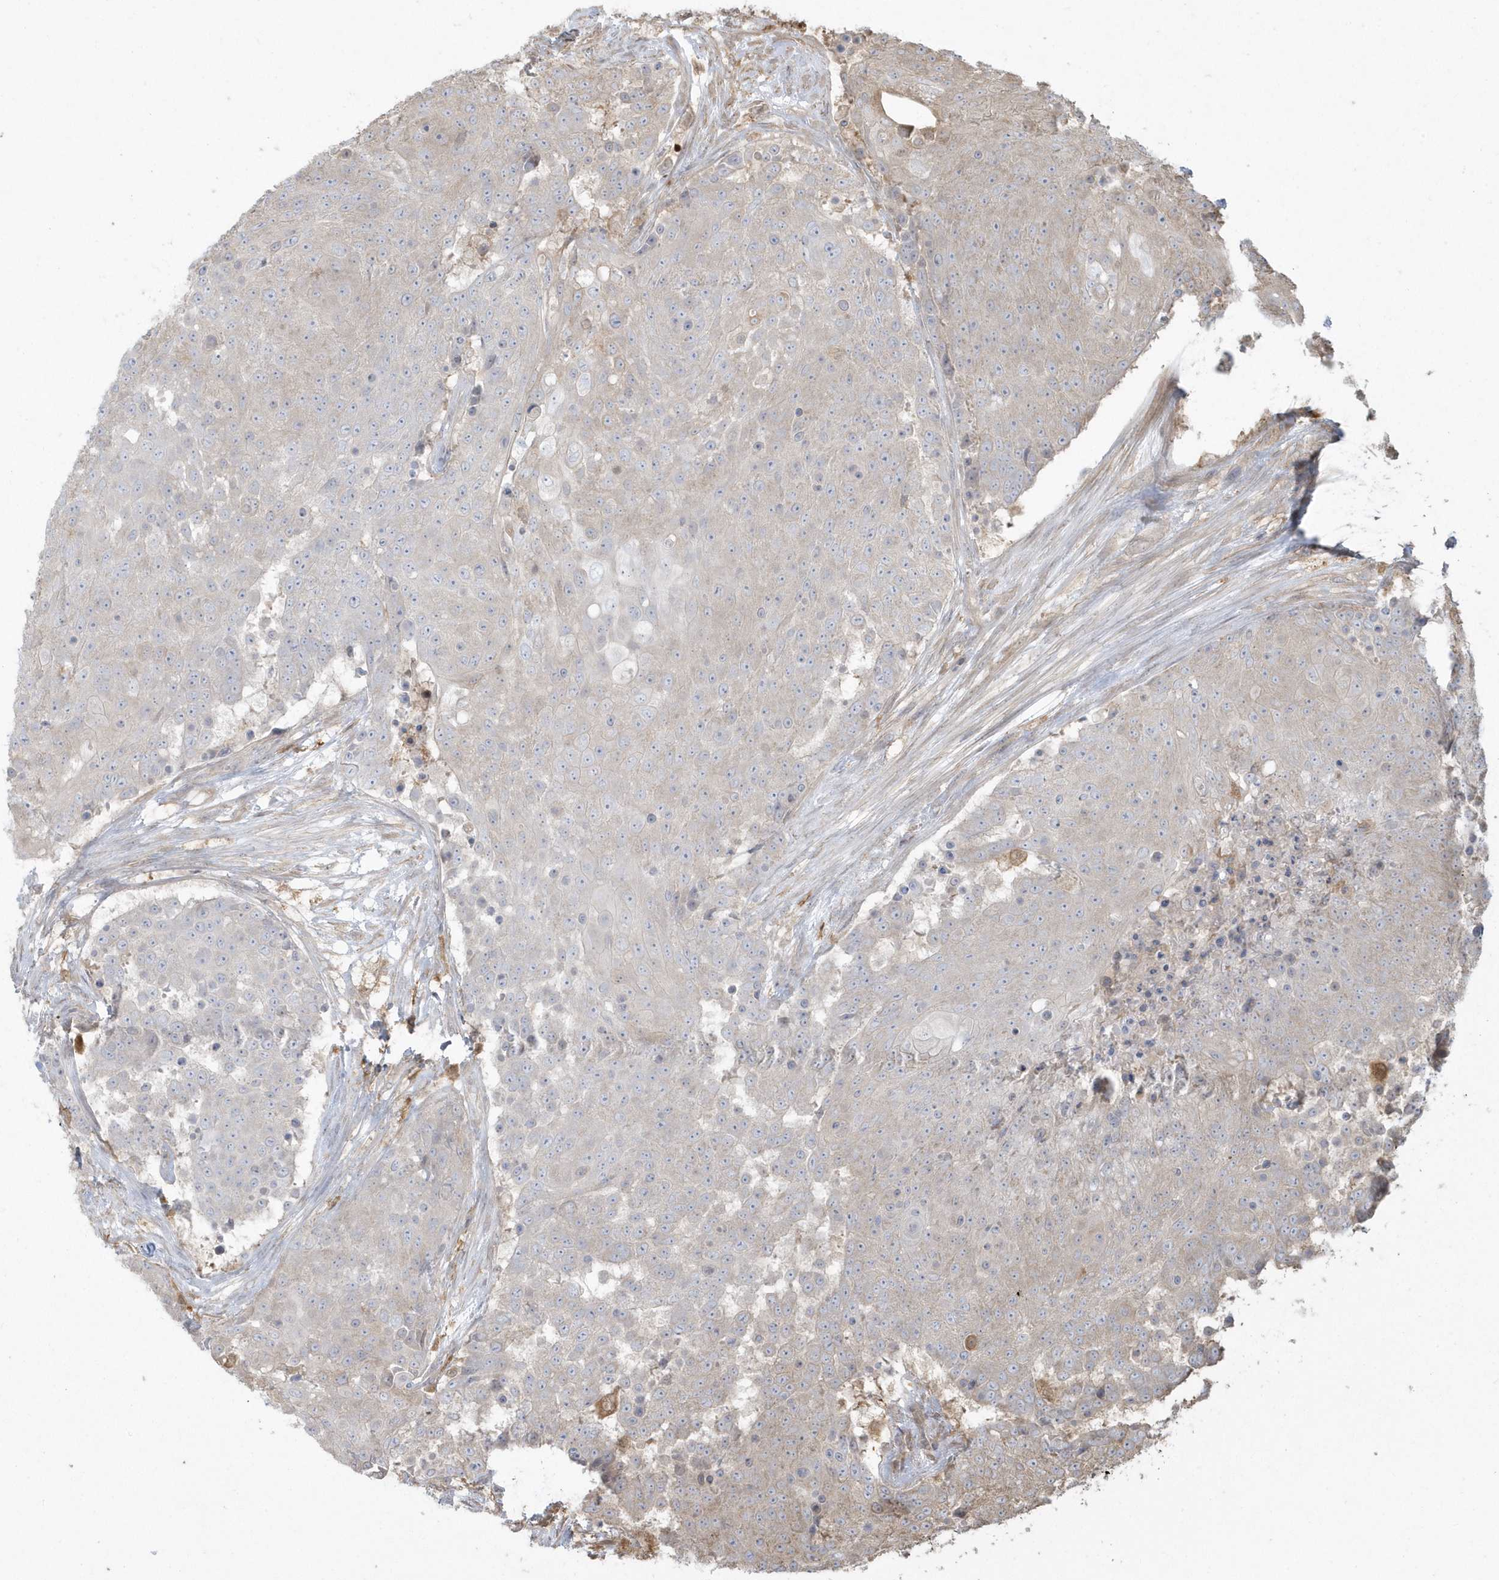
{"staining": {"intensity": "weak", "quantity": "<25%", "location": "cytoplasmic/membranous"}, "tissue": "urothelial cancer", "cell_type": "Tumor cells", "image_type": "cancer", "snomed": [{"axis": "morphology", "description": "Urothelial carcinoma, High grade"}, {"axis": "topography", "description": "Urinary bladder"}], "caption": "IHC of urothelial cancer exhibits no expression in tumor cells.", "gene": "HNMT", "patient": {"sex": "female", "age": 63}}